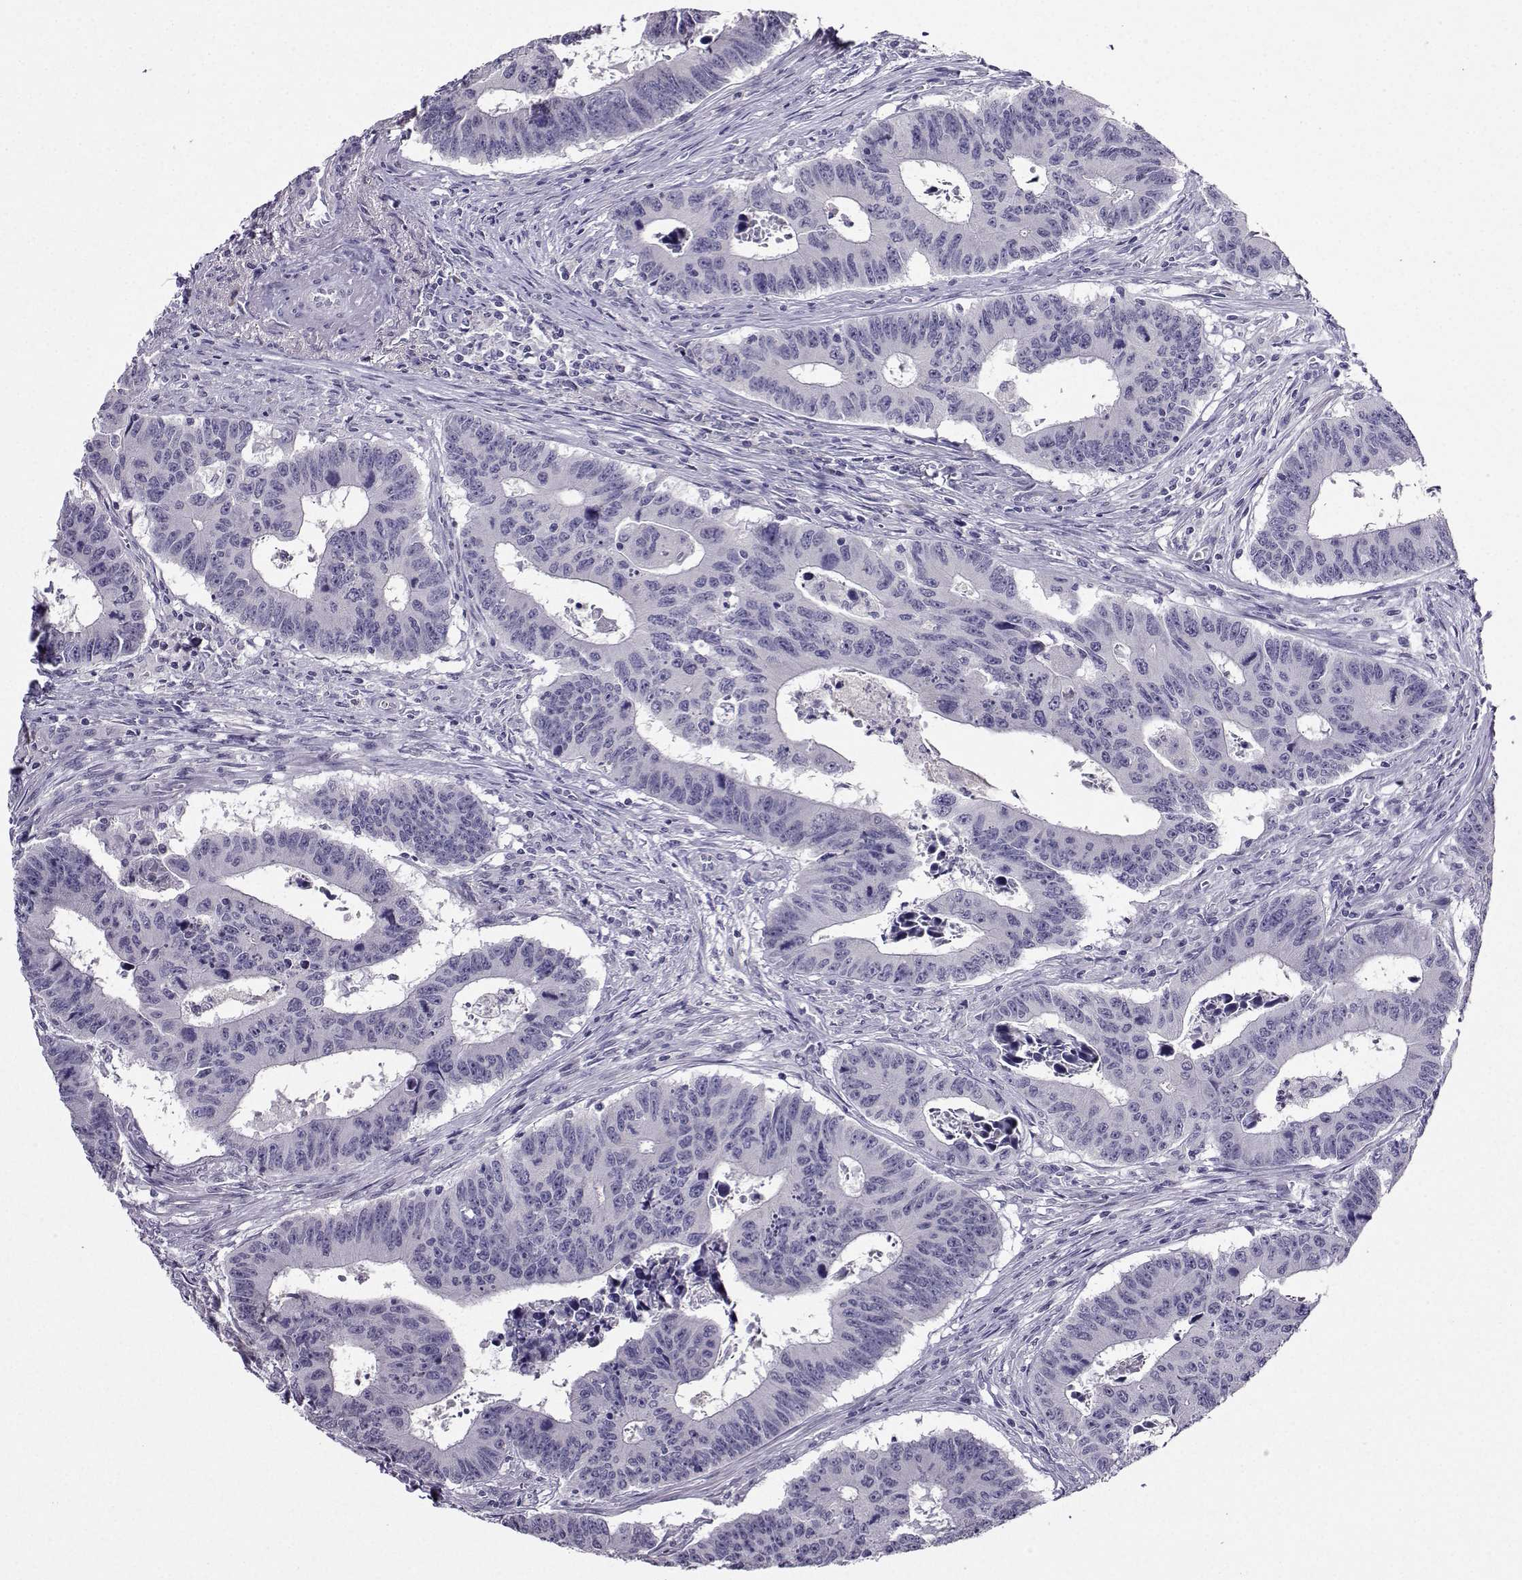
{"staining": {"intensity": "negative", "quantity": "none", "location": "none"}, "tissue": "colorectal cancer", "cell_type": "Tumor cells", "image_type": "cancer", "snomed": [{"axis": "morphology", "description": "Adenocarcinoma, NOS"}, {"axis": "topography", "description": "Appendix"}, {"axis": "topography", "description": "Colon"}, {"axis": "topography", "description": "Cecum"}, {"axis": "topography", "description": "Colon asc"}], "caption": "Colorectal cancer (adenocarcinoma) was stained to show a protein in brown. There is no significant positivity in tumor cells.", "gene": "CRYBB1", "patient": {"sex": "female", "age": 85}}